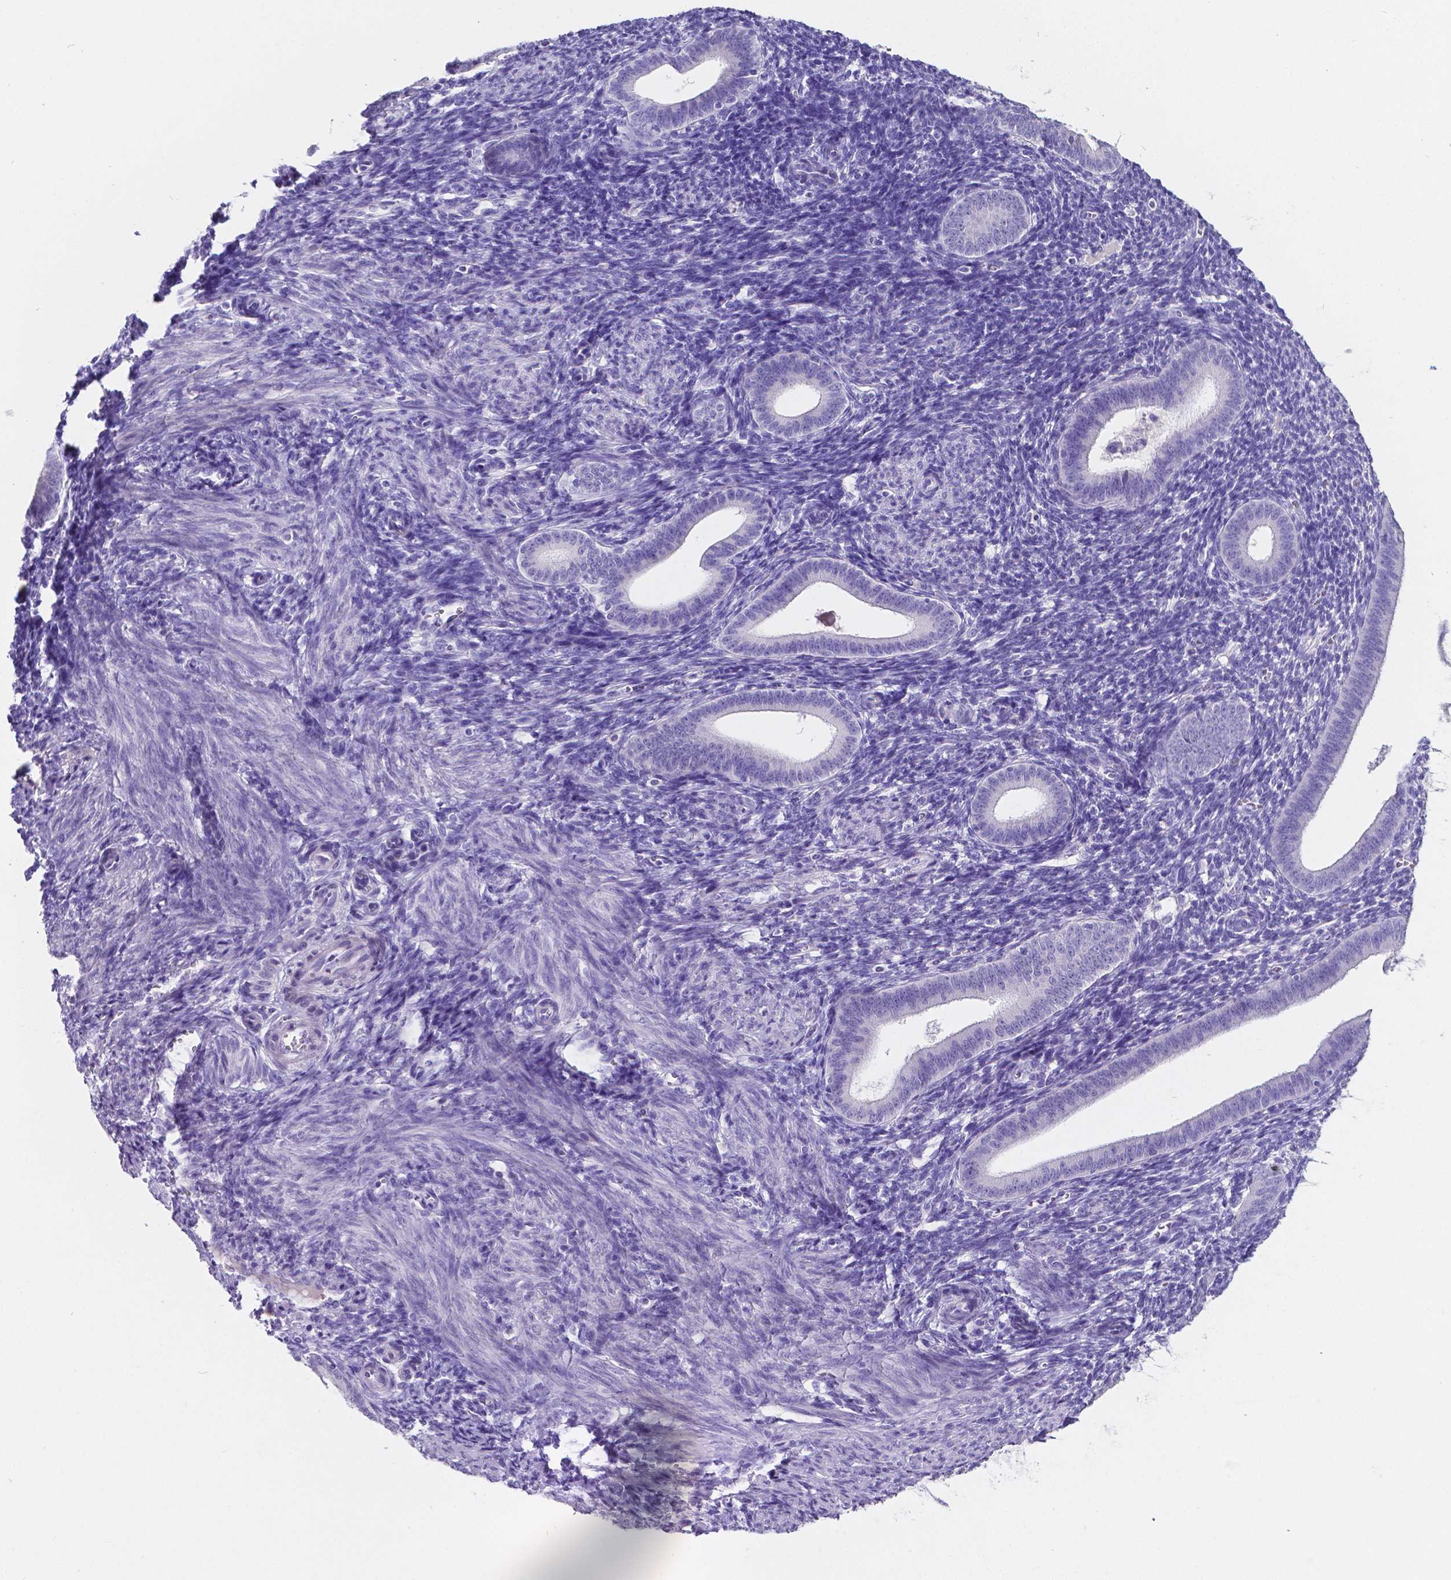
{"staining": {"intensity": "negative", "quantity": "none", "location": "none"}, "tissue": "endometrium", "cell_type": "Cells in endometrial stroma", "image_type": "normal", "snomed": [{"axis": "morphology", "description": "Normal tissue, NOS"}, {"axis": "topography", "description": "Endometrium"}], "caption": "Protein analysis of unremarkable endometrium demonstrates no significant staining in cells in endometrial stroma.", "gene": "SATB2", "patient": {"sex": "female", "age": 25}}